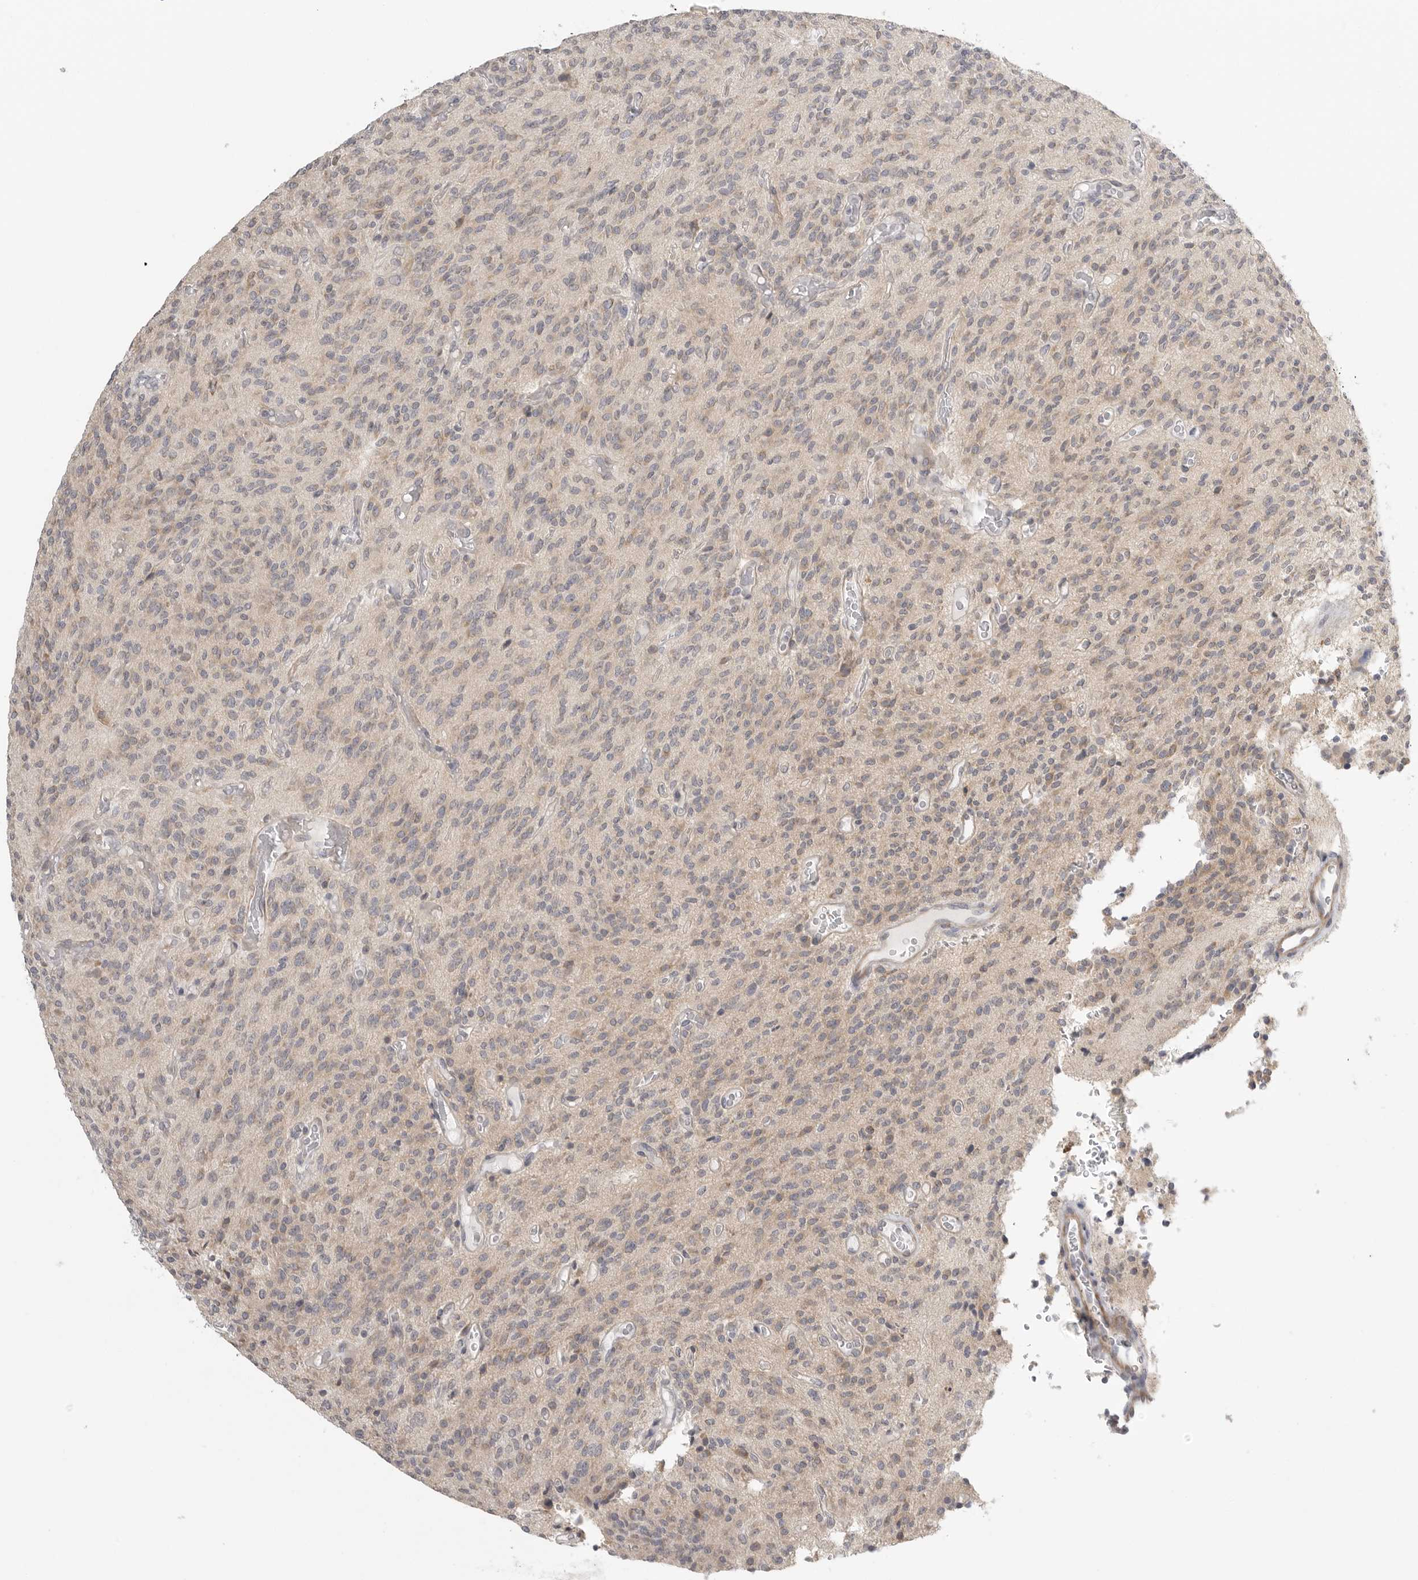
{"staining": {"intensity": "weak", "quantity": "25%-75%", "location": "cytoplasmic/membranous"}, "tissue": "glioma", "cell_type": "Tumor cells", "image_type": "cancer", "snomed": [{"axis": "morphology", "description": "Glioma, malignant, High grade"}, {"axis": "topography", "description": "Brain"}], "caption": "Protein positivity by IHC shows weak cytoplasmic/membranous positivity in approximately 25%-75% of tumor cells in glioma.", "gene": "STAB2", "patient": {"sex": "male", "age": 34}}